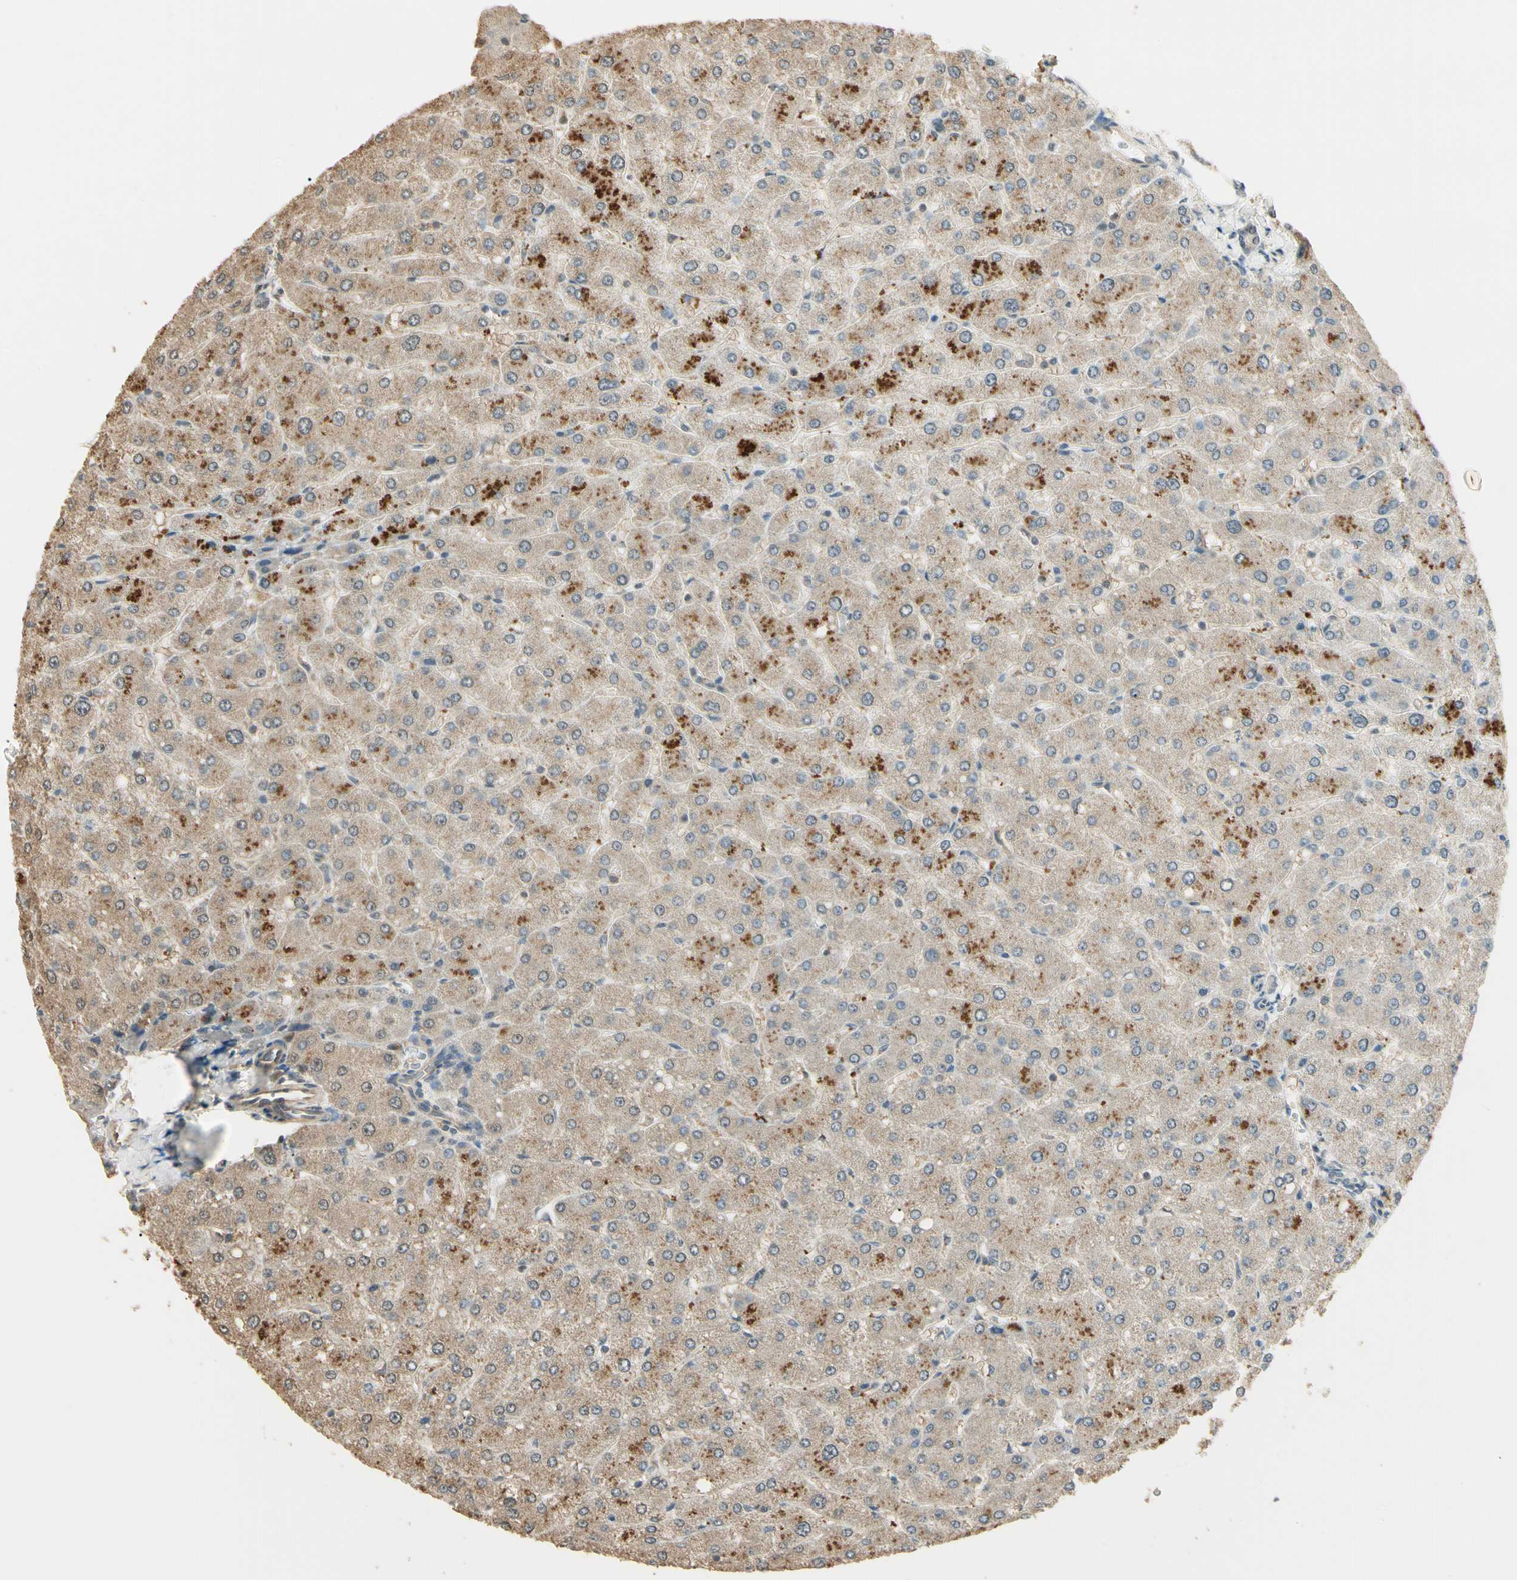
{"staining": {"intensity": "weak", "quantity": ">75%", "location": "cytoplasmic/membranous"}, "tissue": "liver", "cell_type": "Cholangiocytes", "image_type": "normal", "snomed": [{"axis": "morphology", "description": "Normal tissue, NOS"}, {"axis": "topography", "description": "Liver"}], "caption": "Protein staining exhibits weak cytoplasmic/membranous positivity in approximately >75% of cholangiocytes in normal liver. (Stains: DAB (3,3'-diaminobenzidine) in brown, nuclei in blue, Microscopy: brightfield microscopy at high magnification).", "gene": "SGCA", "patient": {"sex": "male", "age": 55}}